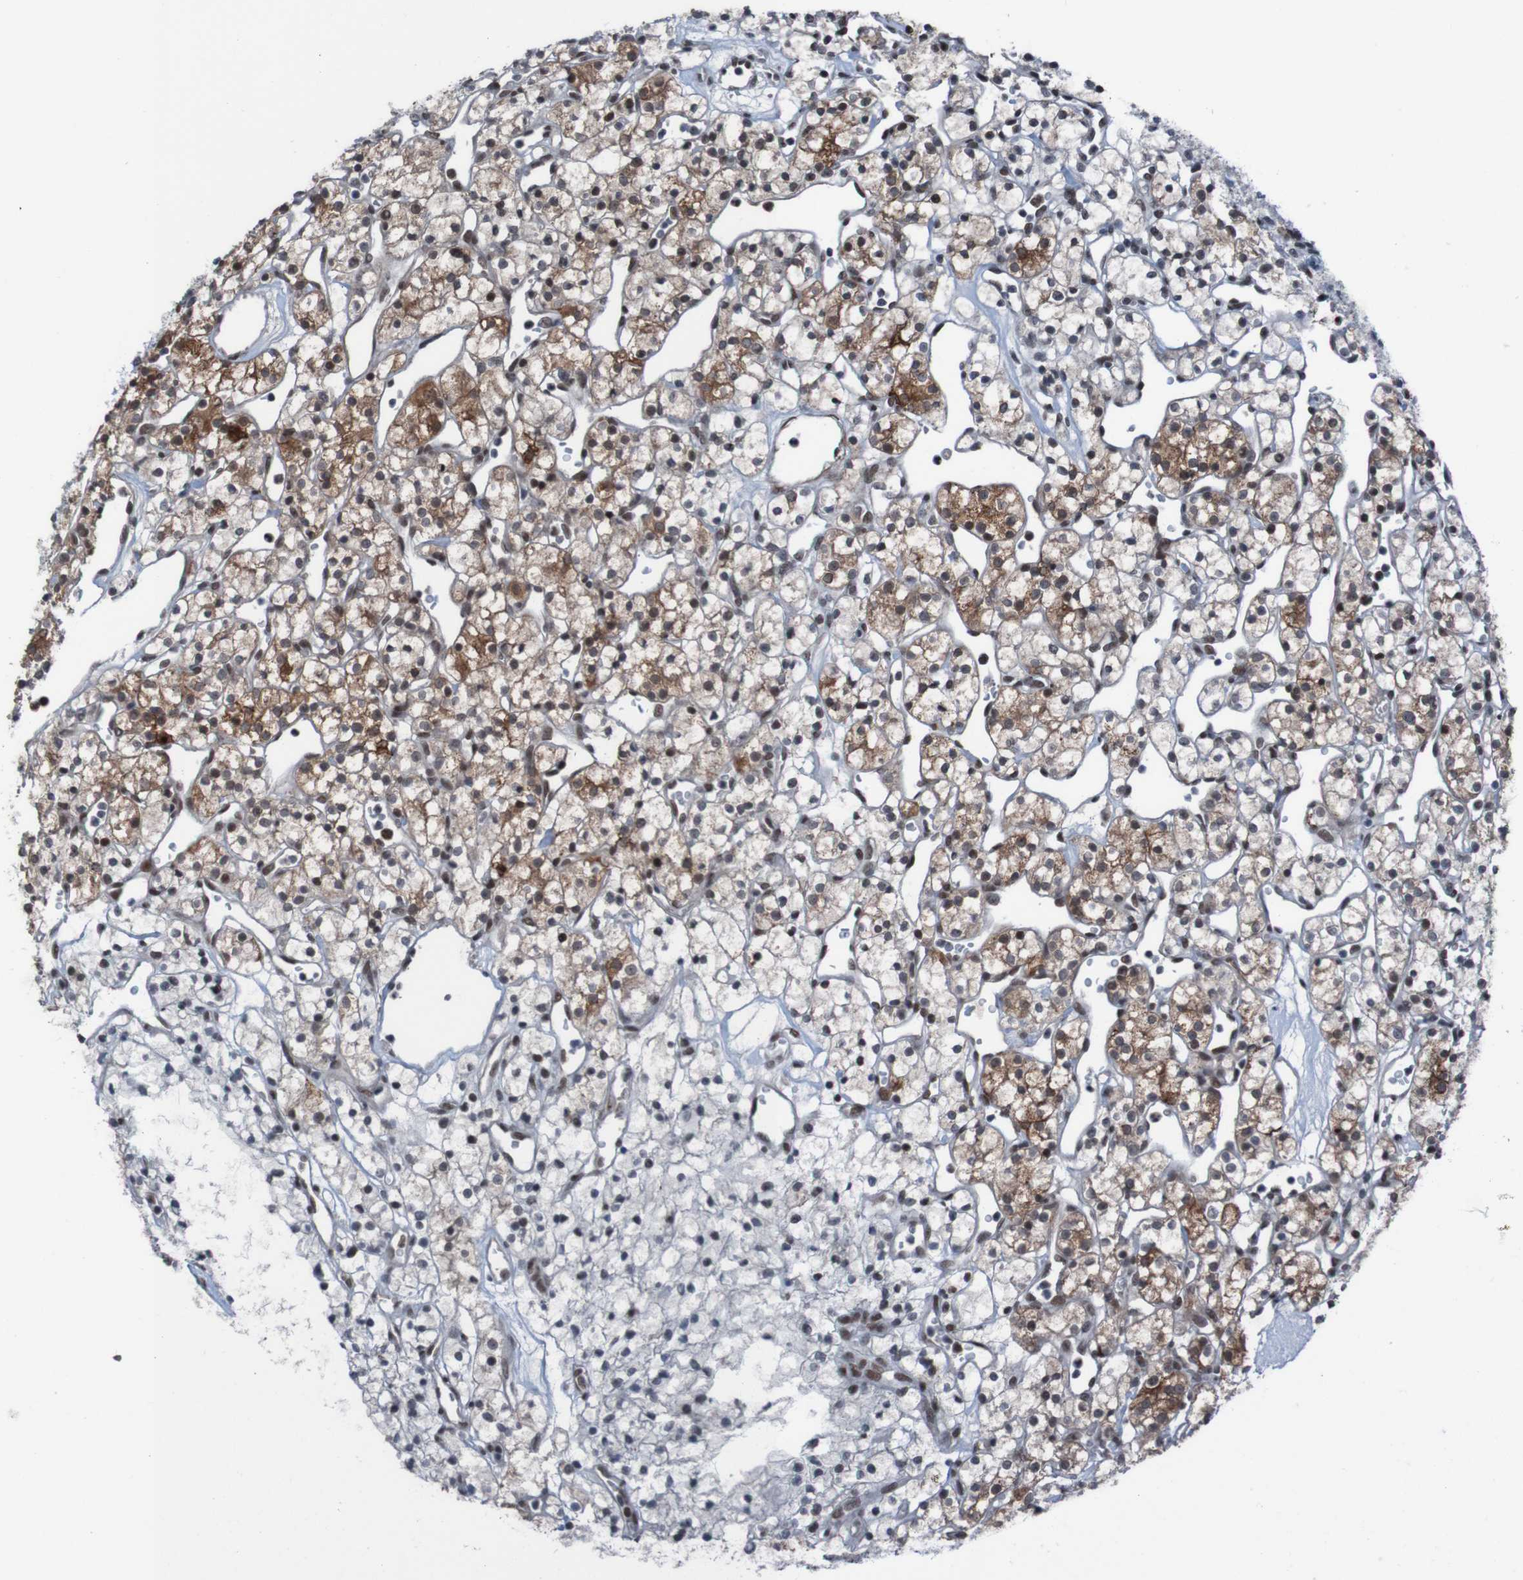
{"staining": {"intensity": "strong", "quantity": ">75%", "location": "cytoplasmic/membranous,nuclear"}, "tissue": "renal cancer", "cell_type": "Tumor cells", "image_type": "cancer", "snomed": [{"axis": "morphology", "description": "Adenocarcinoma, NOS"}, {"axis": "topography", "description": "Kidney"}], "caption": "Renal cancer was stained to show a protein in brown. There is high levels of strong cytoplasmic/membranous and nuclear staining in approximately >75% of tumor cells.", "gene": "PHF2", "patient": {"sex": "female", "age": 60}}